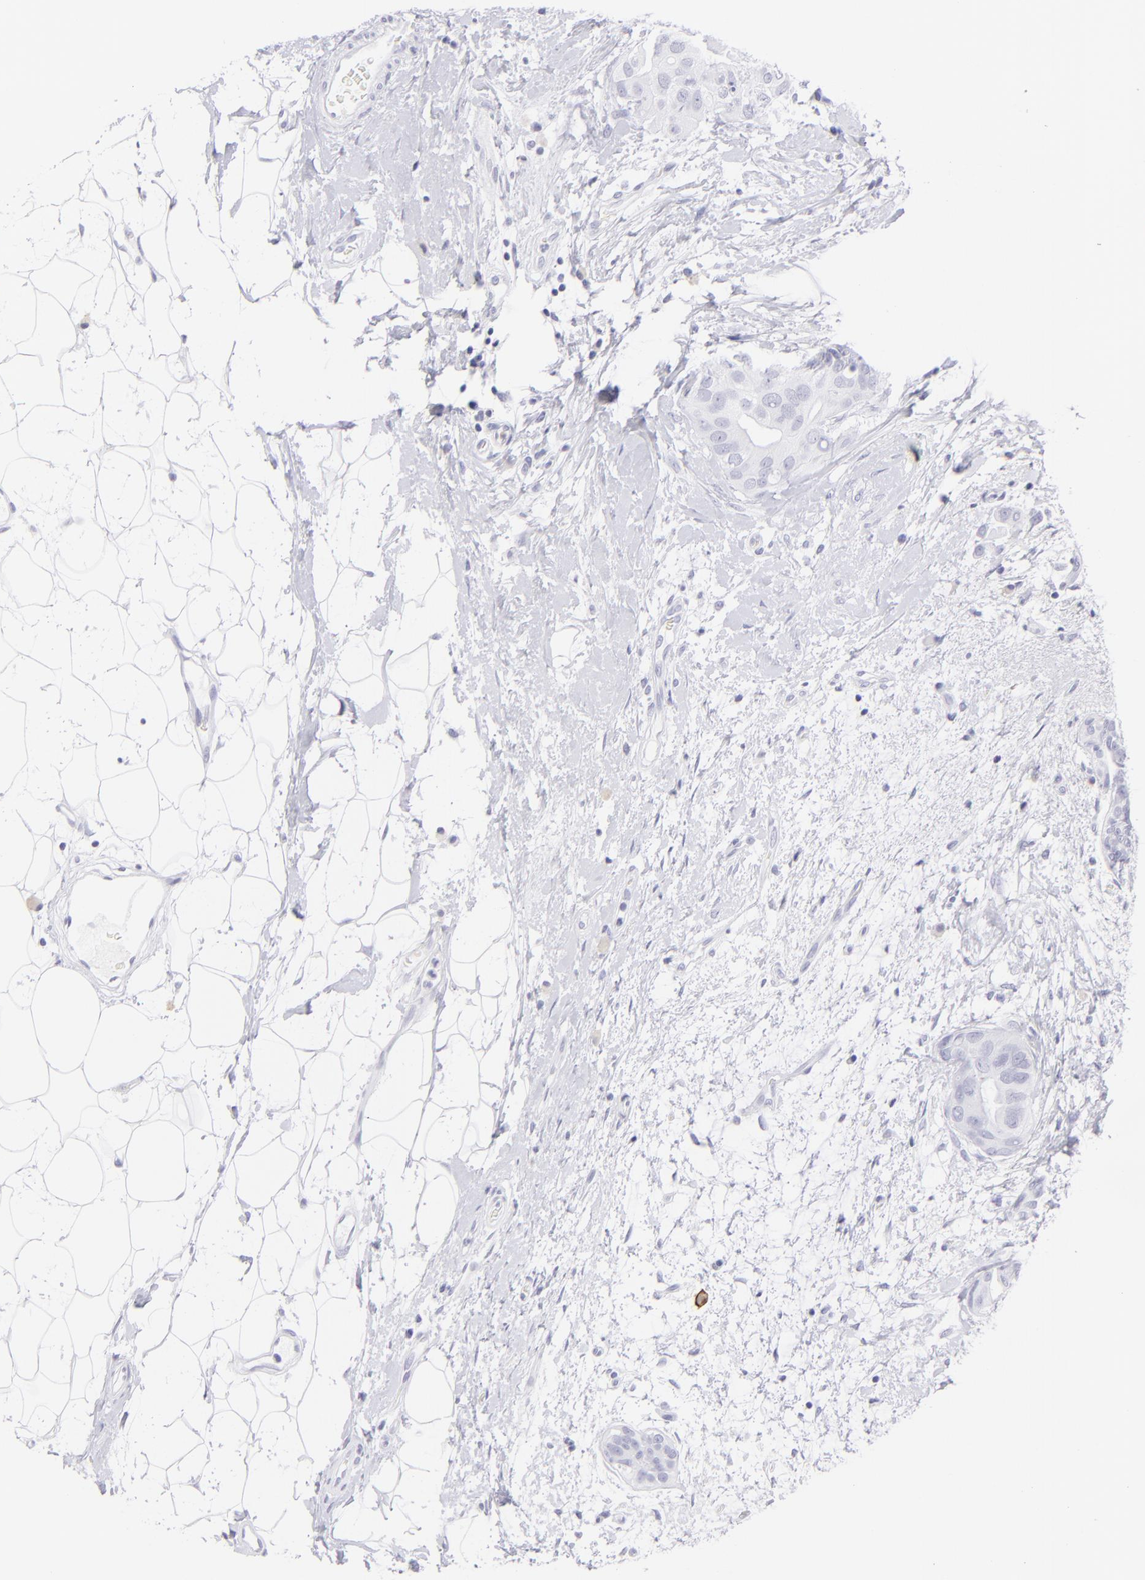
{"staining": {"intensity": "negative", "quantity": "none", "location": "none"}, "tissue": "breast cancer", "cell_type": "Tumor cells", "image_type": "cancer", "snomed": [{"axis": "morphology", "description": "Duct carcinoma"}, {"axis": "topography", "description": "Breast"}], "caption": "Human breast invasive ductal carcinoma stained for a protein using immunohistochemistry (IHC) shows no expression in tumor cells.", "gene": "FCER2", "patient": {"sex": "female", "age": 40}}